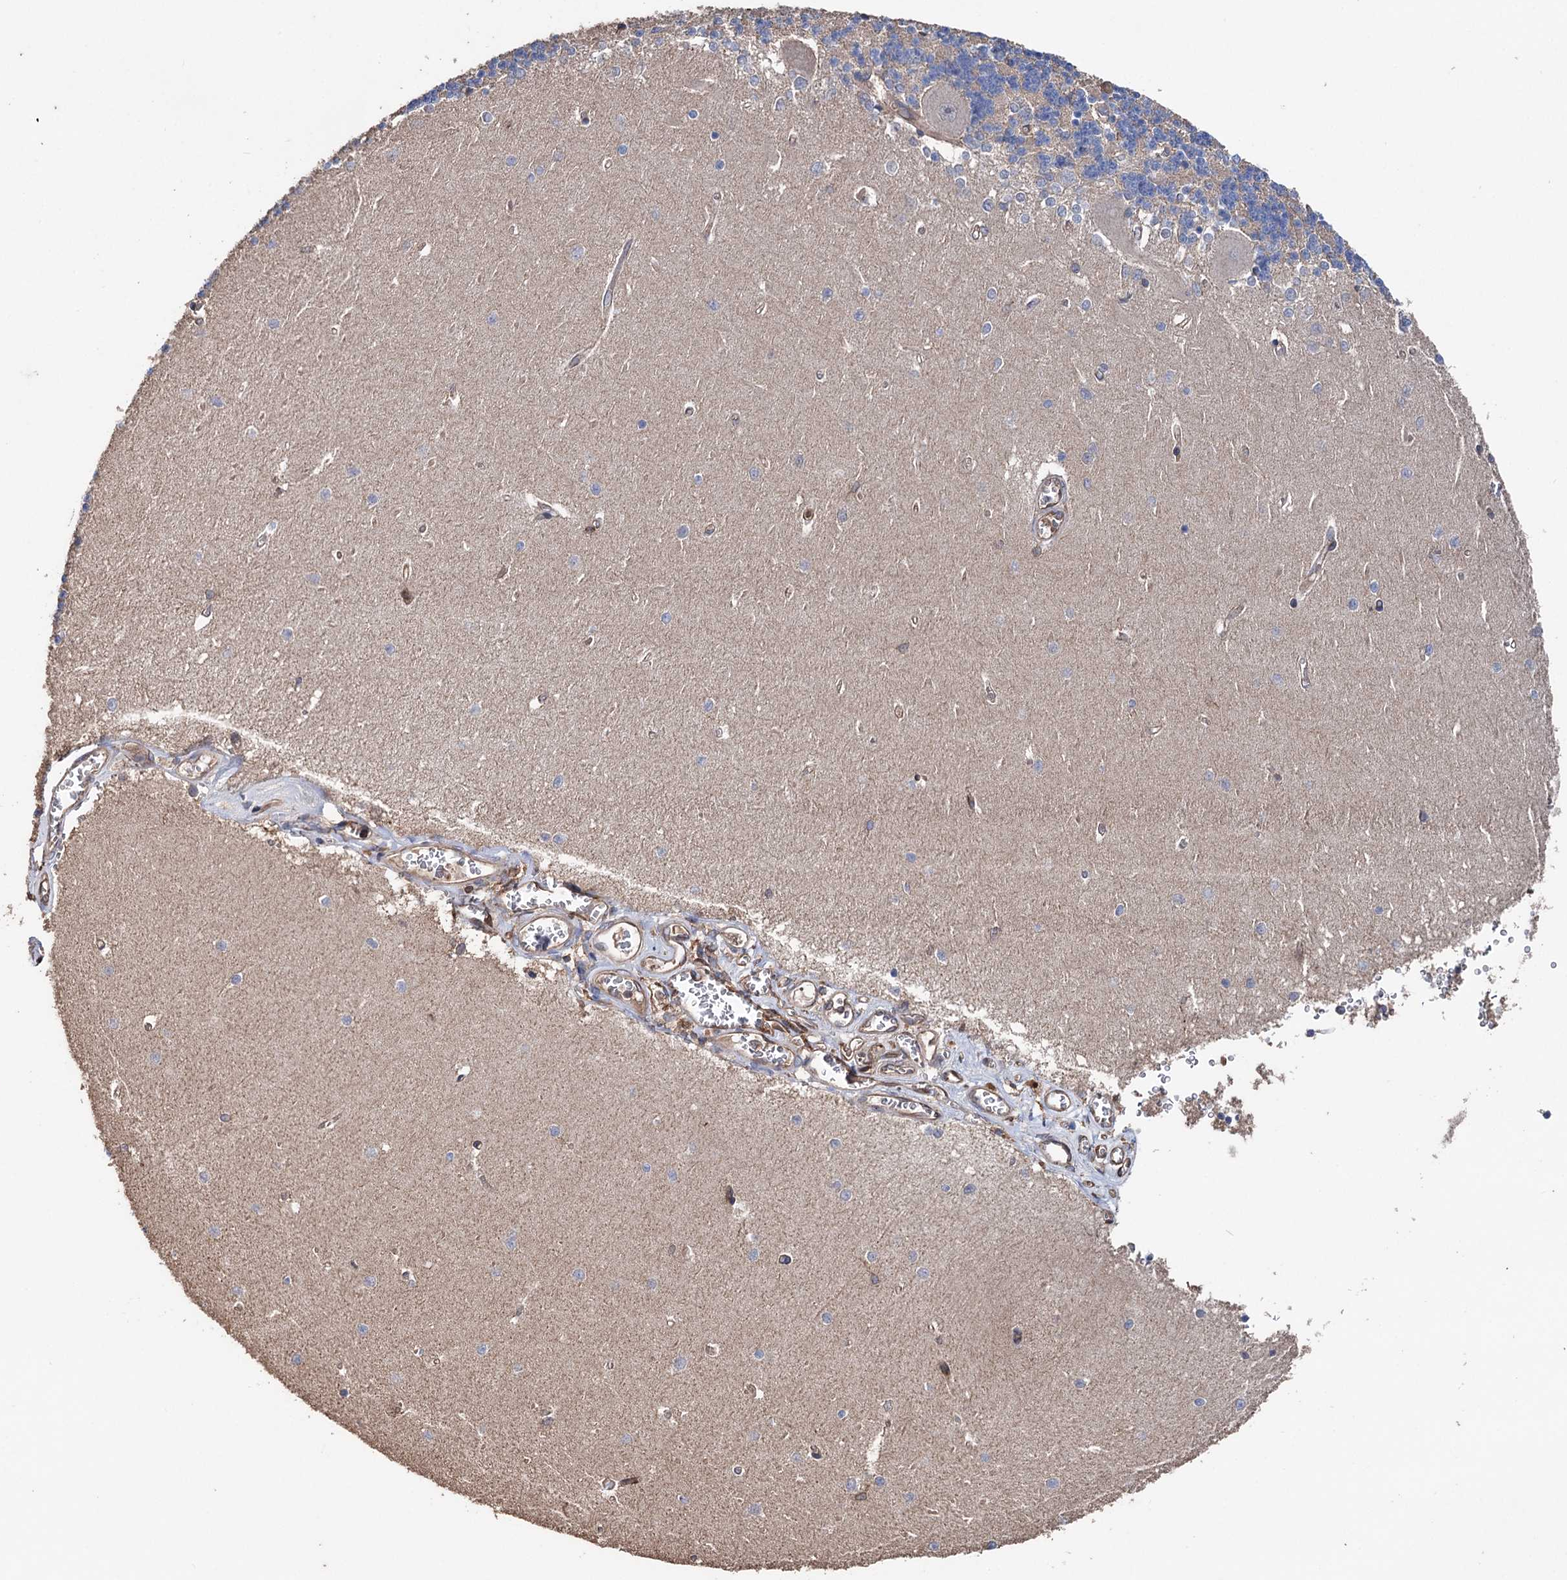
{"staining": {"intensity": "negative", "quantity": "none", "location": "none"}, "tissue": "cerebellum", "cell_type": "Cells in granular layer", "image_type": "normal", "snomed": [{"axis": "morphology", "description": "Normal tissue, NOS"}, {"axis": "topography", "description": "Cerebellum"}], "caption": "IHC of benign cerebellum shows no positivity in cells in granular layer. (DAB (3,3'-diaminobenzidine) immunohistochemistry (IHC) with hematoxylin counter stain).", "gene": "STING1", "patient": {"sex": "male", "age": 37}}